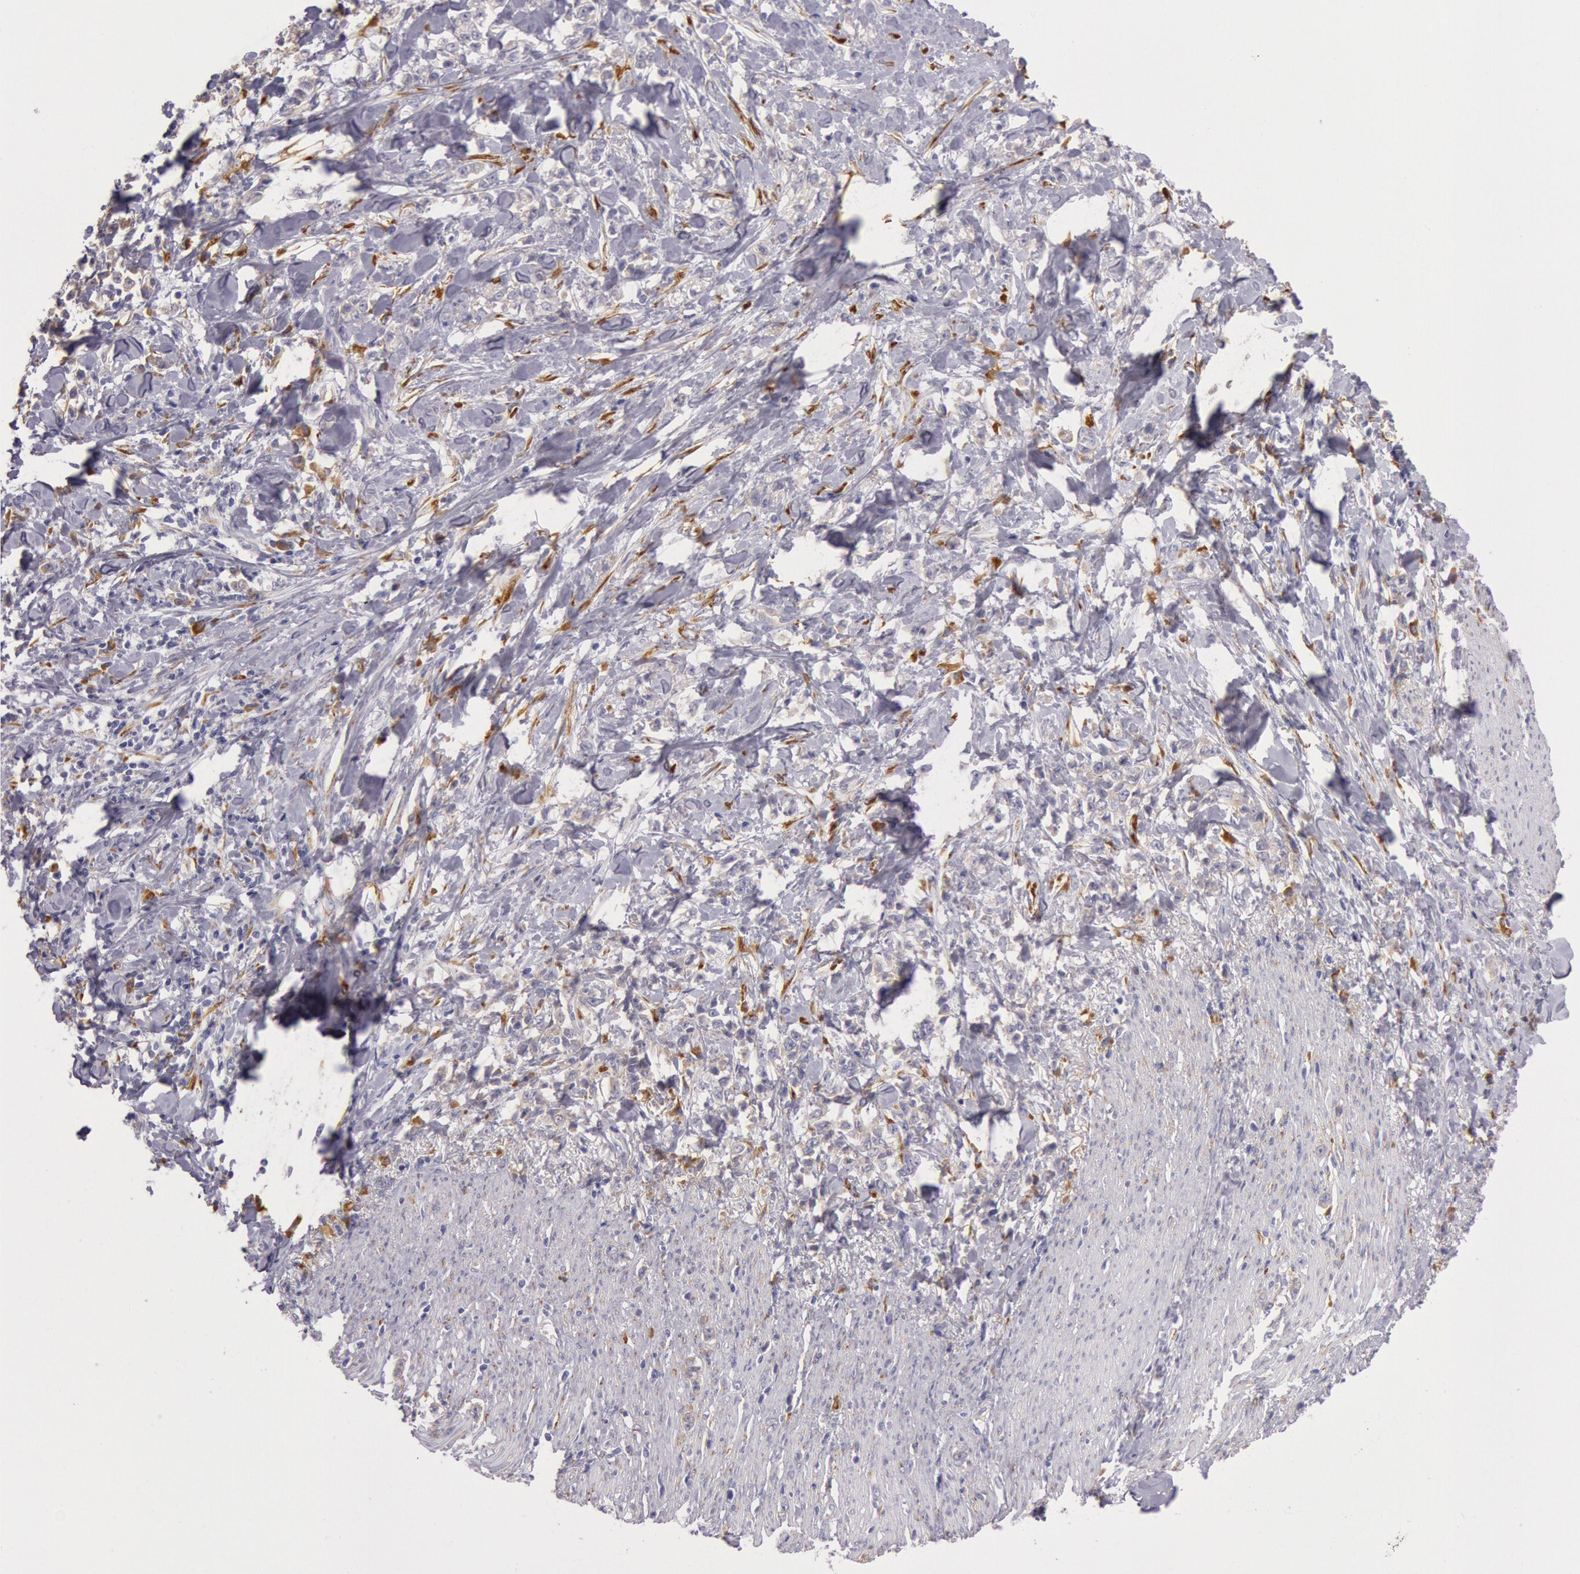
{"staining": {"intensity": "weak", "quantity": "25%-75%", "location": "cytoplasmic/membranous"}, "tissue": "stomach cancer", "cell_type": "Tumor cells", "image_type": "cancer", "snomed": [{"axis": "morphology", "description": "Adenocarcinoma, NOS"}, {"axis": "topography", "description": "Stomach, lower"}], "caption": "High-magnification brightfield microscopy of stomach cancer (adenocarcinoma) stained with DAB (3,3'-diaminobenzidine) (brown) and counterstained with hematoxylin (blue). tumor cells exhibit weak cytoplasmic/membranous positivity is appreciated in about25%-75% of cells. The staining is performed using DAB brown chromogen to label protein expression. The nuclei are counter-stained blue using hematoxylin.", "gene": "CIDEB", "patient": {"sex": "male", "age": 88}}